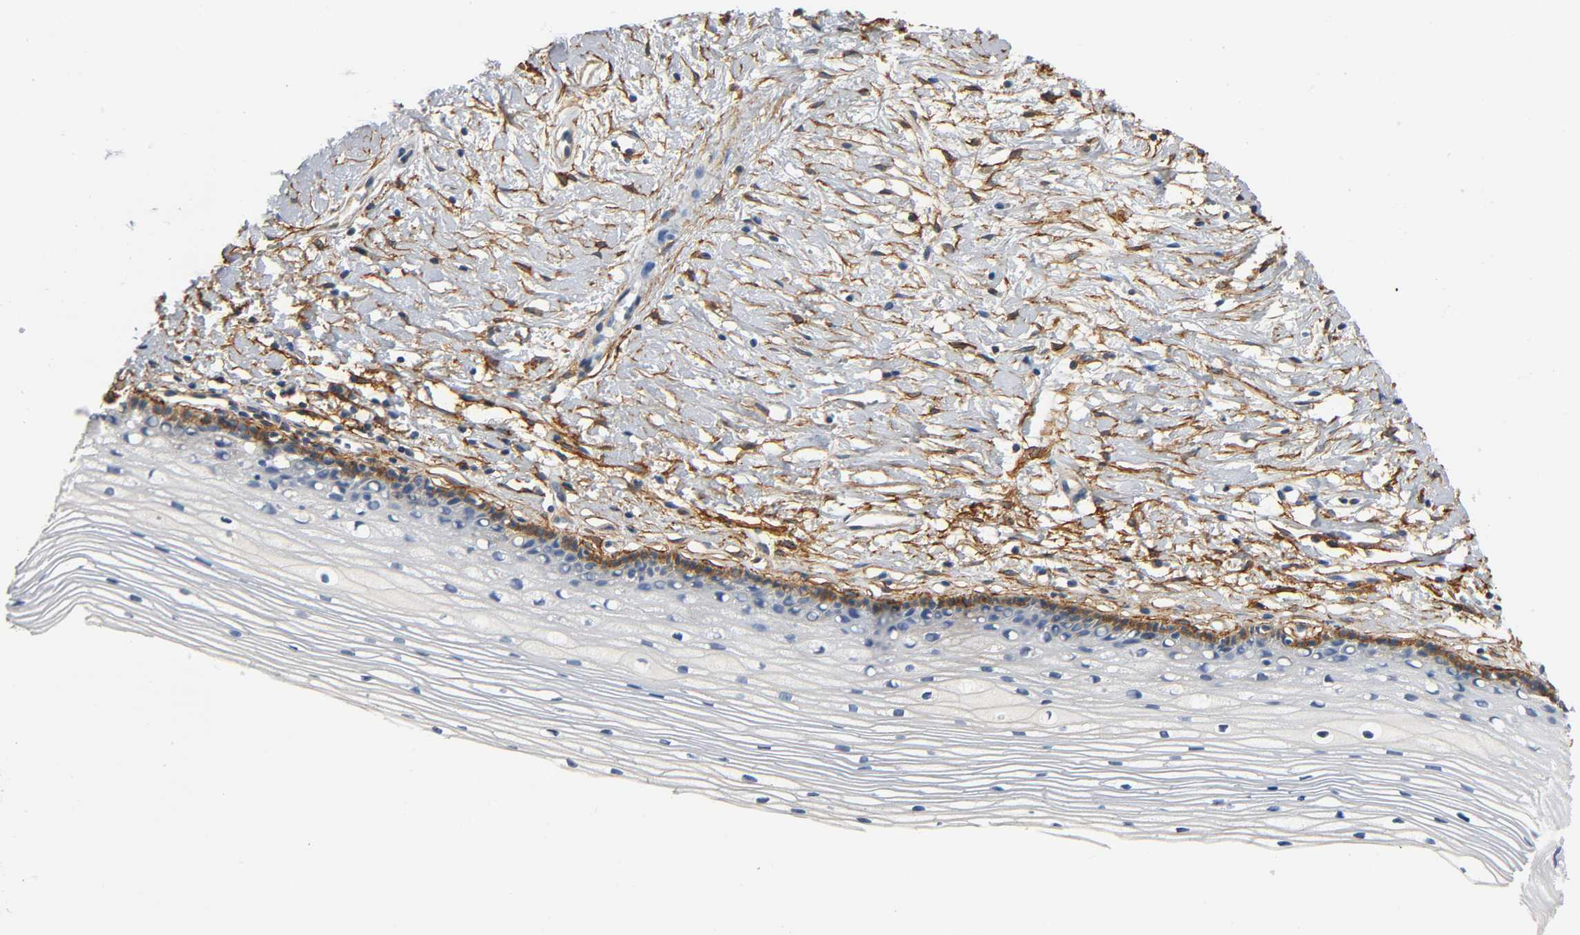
{"staining": {"intensity": "strong", "quantity": ">75%", "location": "cytoplasmic/membranous"}, "tissue": "cervix", "cell_type": "Glandular cells", "image_type": "normal", "snomed": [{"axis": "morphology", "description": "Normal tissue, NOS"}, {"axis": "topography", "description": "Cervix"}], "caption": "Protein staining by IHC demonstrates strong cytoplasmic/membranous positivity in approximately >75% of glandular cells in normal cervix. The protein is shown in brown color, while the nuclei are stained blue.", "gene": "ANPEP", "patient": {"sex": "female", "age": 77}}